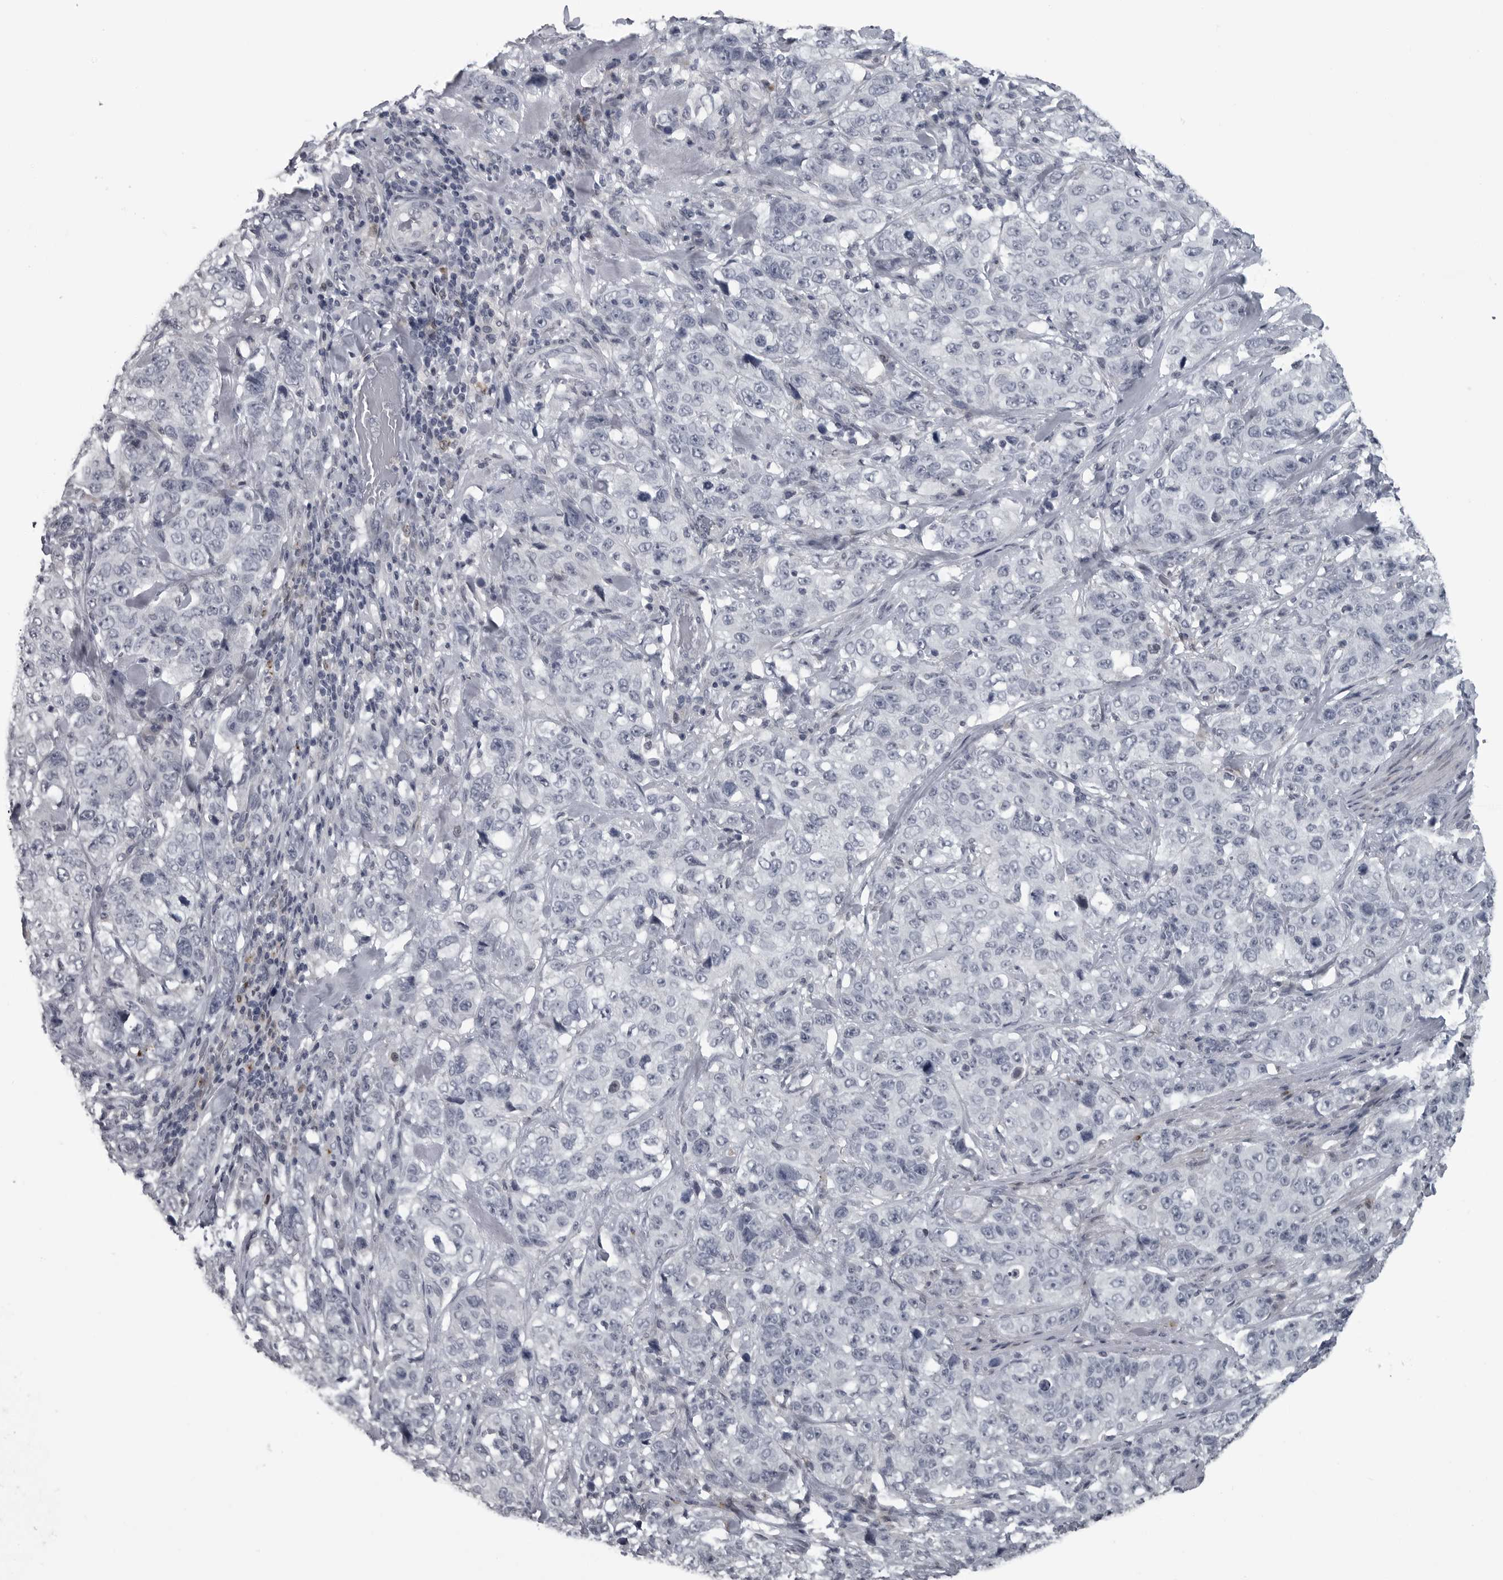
{"staining": {"intensity": "negative", "quantity": "none", "location": "none"}, "tissue": "stomach cancer", "cell_type": "Tumor cells", "image_type": "cancer", "snomed": [{"axis": "morphology", "description": "Adenocarcinoma, NOS"}, {"axis": "topography", "description": "Stomach"}], "caption": "This is an IHC photomicrograph of stomach adenocarcinoma. There is no staining in tumor cells.", "gene": "LYSMD1", "patient": {"sex": "male", "age": 48}}